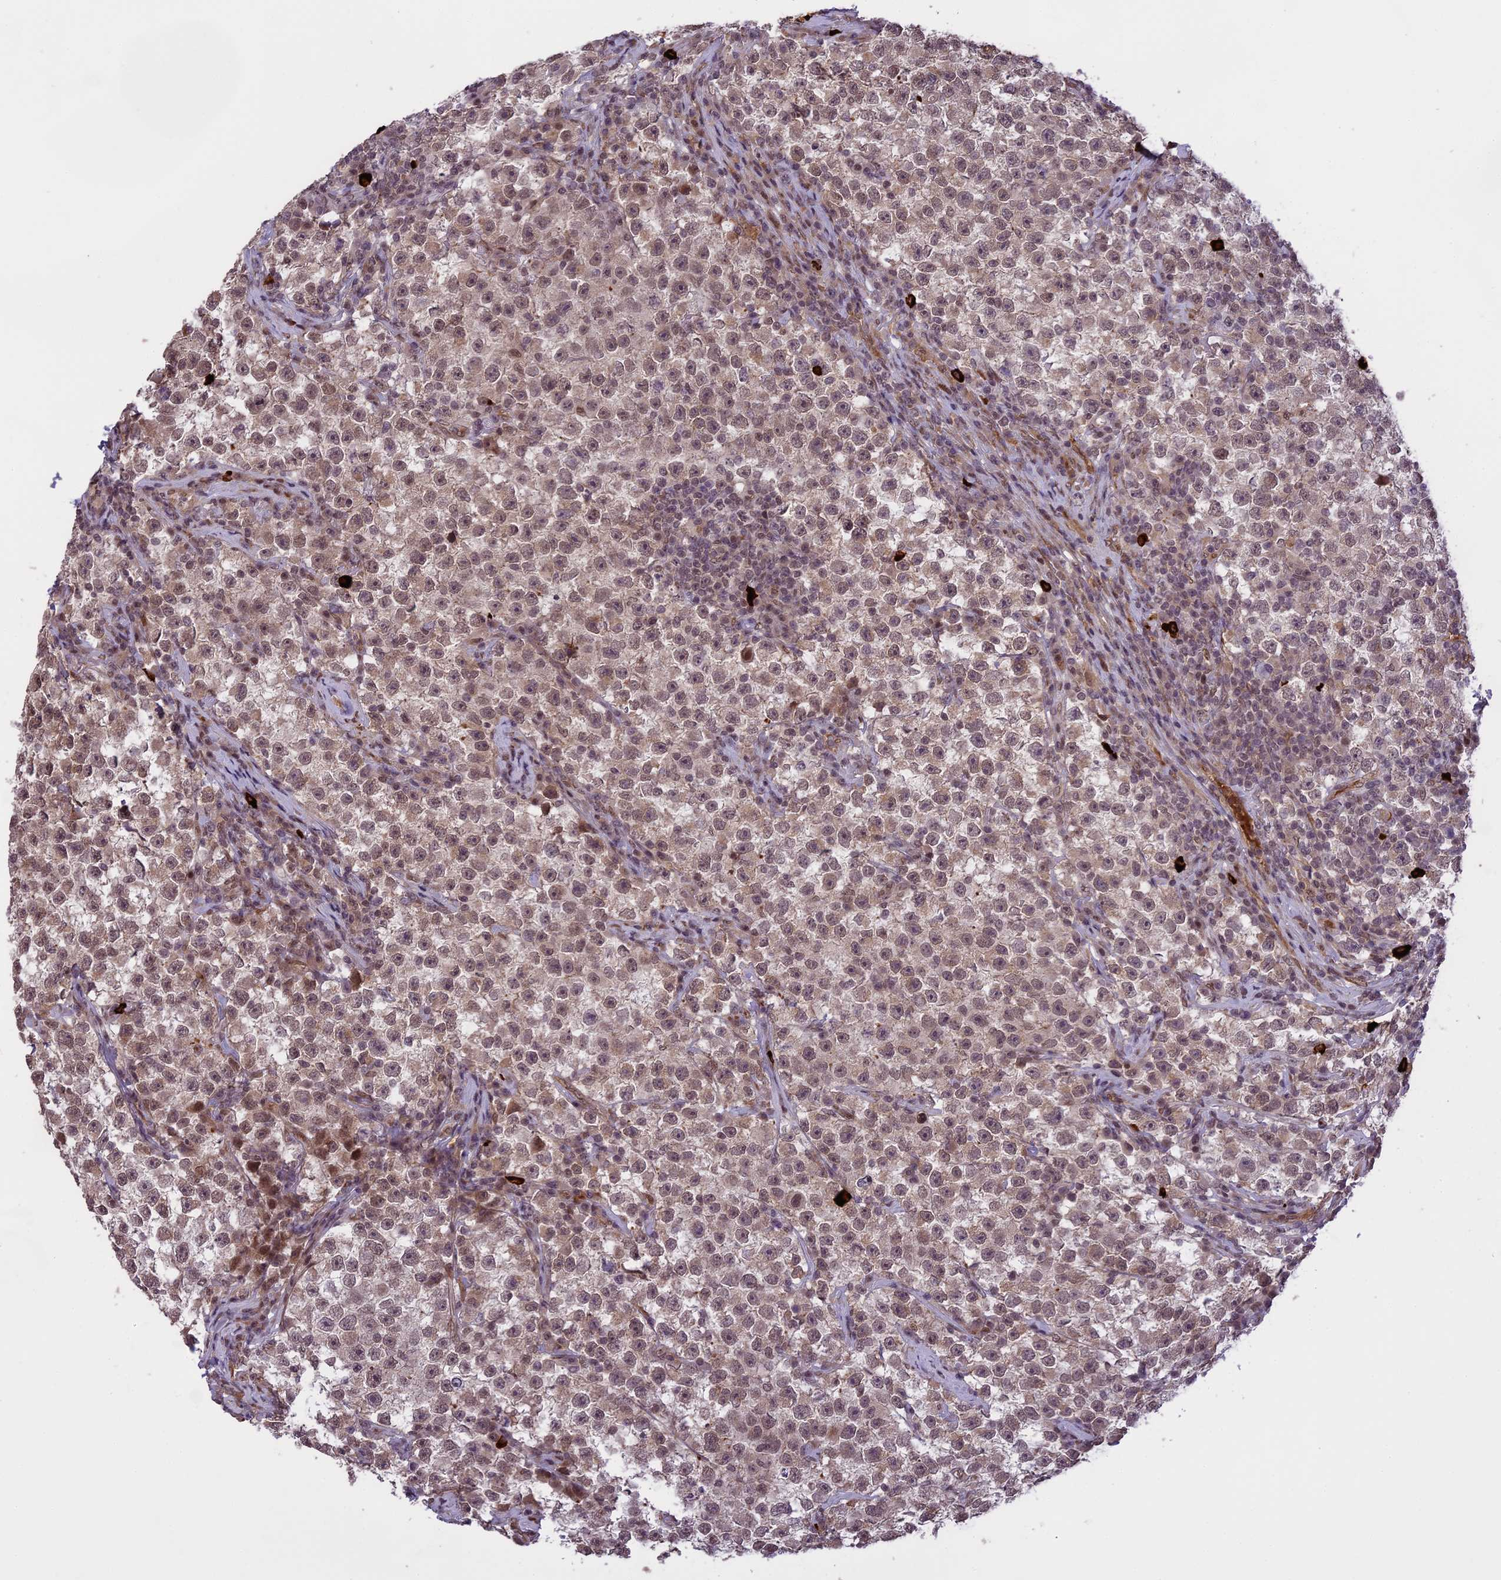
{"staining": {"intensity": "weak", "quantity": "<25%", "location": "nuclear"}, "tissue": "testis cancer", "cell_type": "Tumor cells", "image_type": "cancer", "snomed": [{"axis": "morphology", "description": "Seminoma, NOS"}, {"axis": "topography", "description": "Testis"}], "caption": "Immunohistochemistry (IHC) photomicrograph of human testis cancer stained for a protein (brown), which shows no staining in tumor cells. (DAB immunohistochemistry visualized using brightfield microscopy, high magnification).", "gene": "PRELID2", "patient": {"sex": "male", "age": 22}}